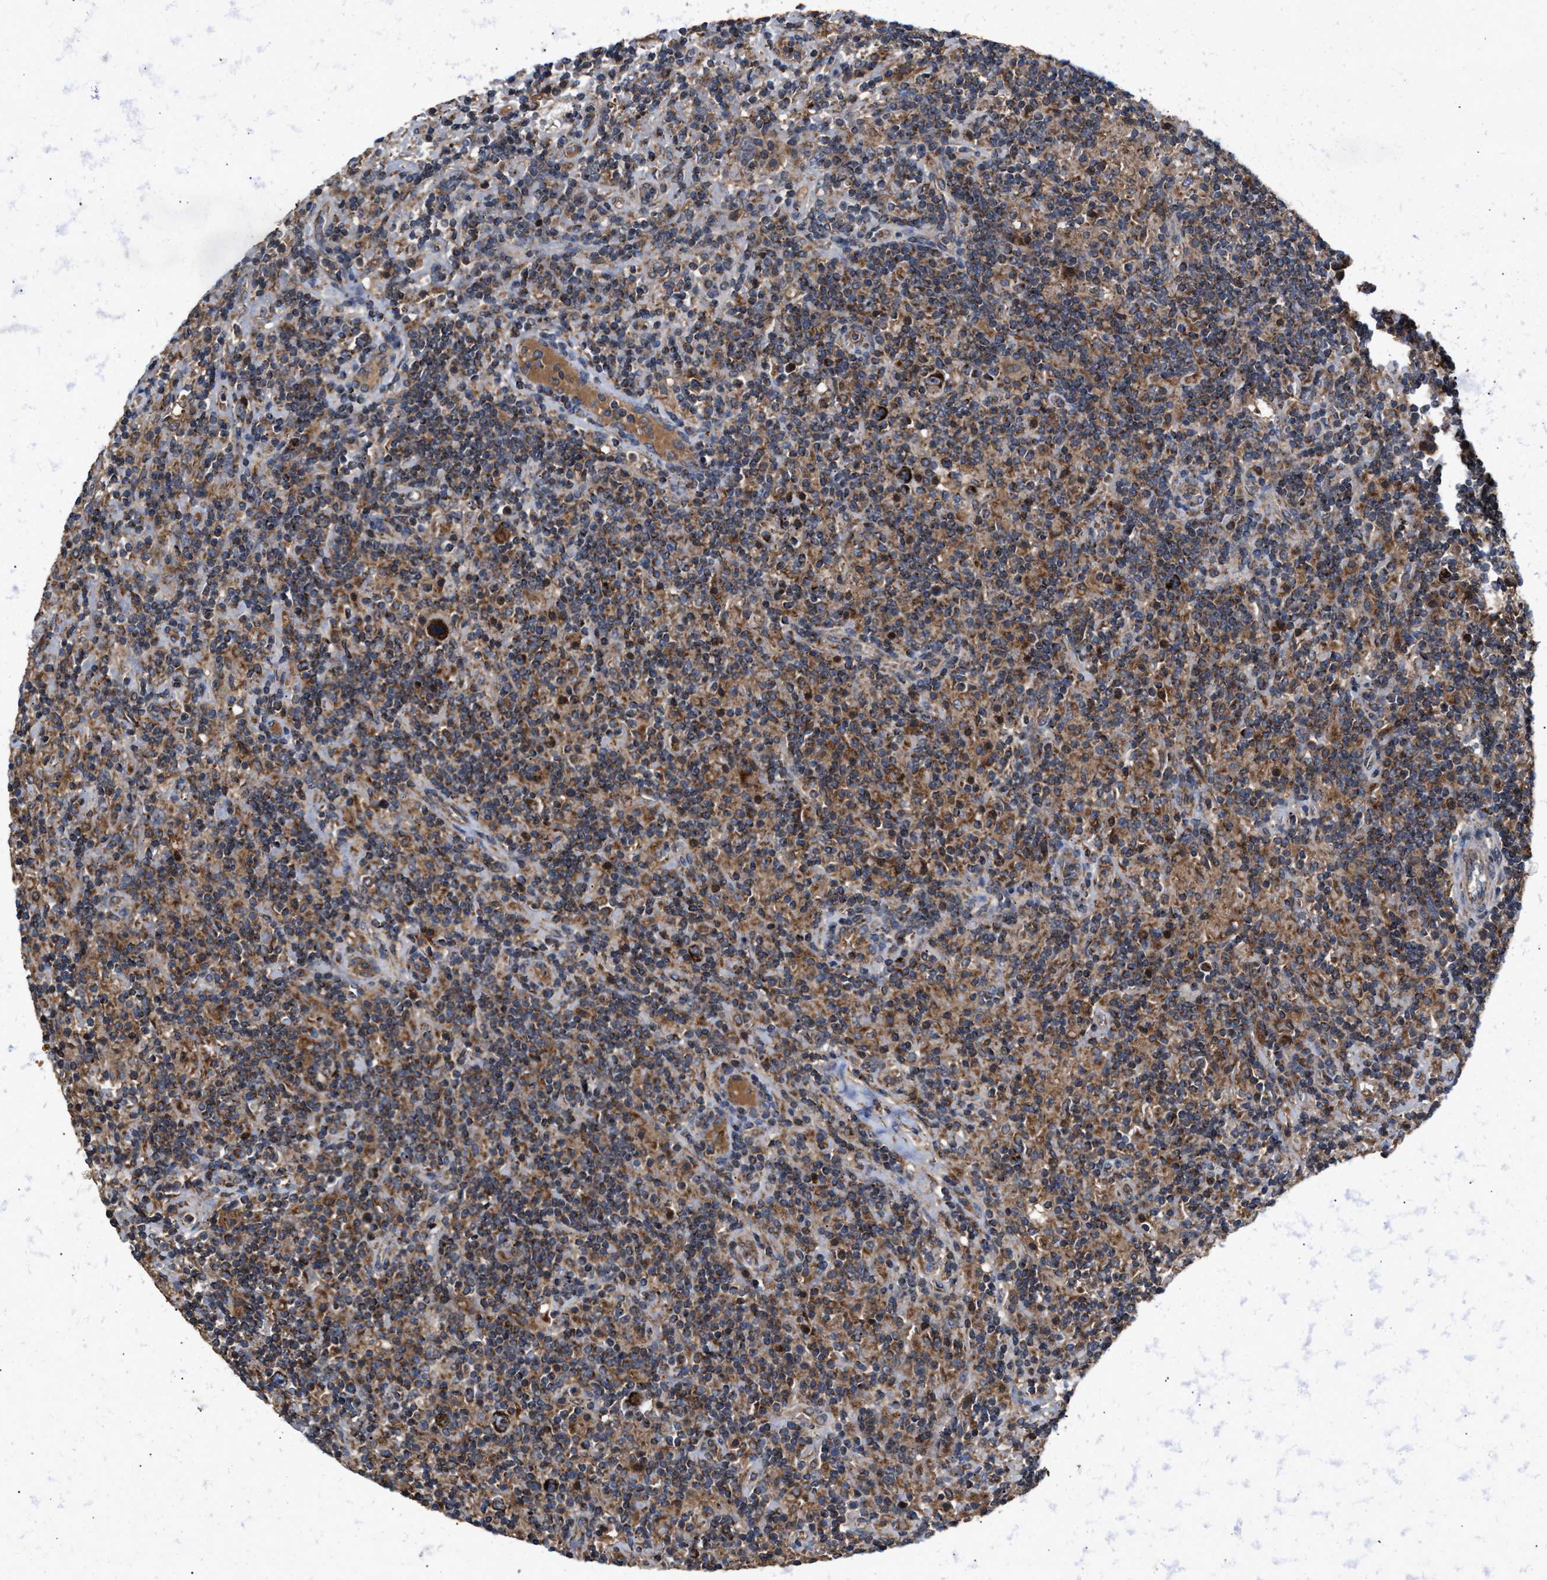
{"staining": {"intensity": "strong", "quantity": ">75%", "location": "cytoplasmic/membranous"}, "tissue": "lymphoma", "cell_type": "Tumor cells", "image_type": "cancer", "snomed": [{"axis": "morphology", "description": "Hodgkin's disease, NOS"}, {"axis": "topography", "description": "Lymph node"}], "caption": "IHC (DAB) staining of Hodgkin's disease displays strong cytoplasmic/membranous protein positivity in about >75% of tumor cells. The protein is stained brown, and the nuclei are stained in blue (DAB IHC with brightfield microscopy, high magnification).", "gene": "TACO1", "patient": {"sex": "male", "age": 70}}